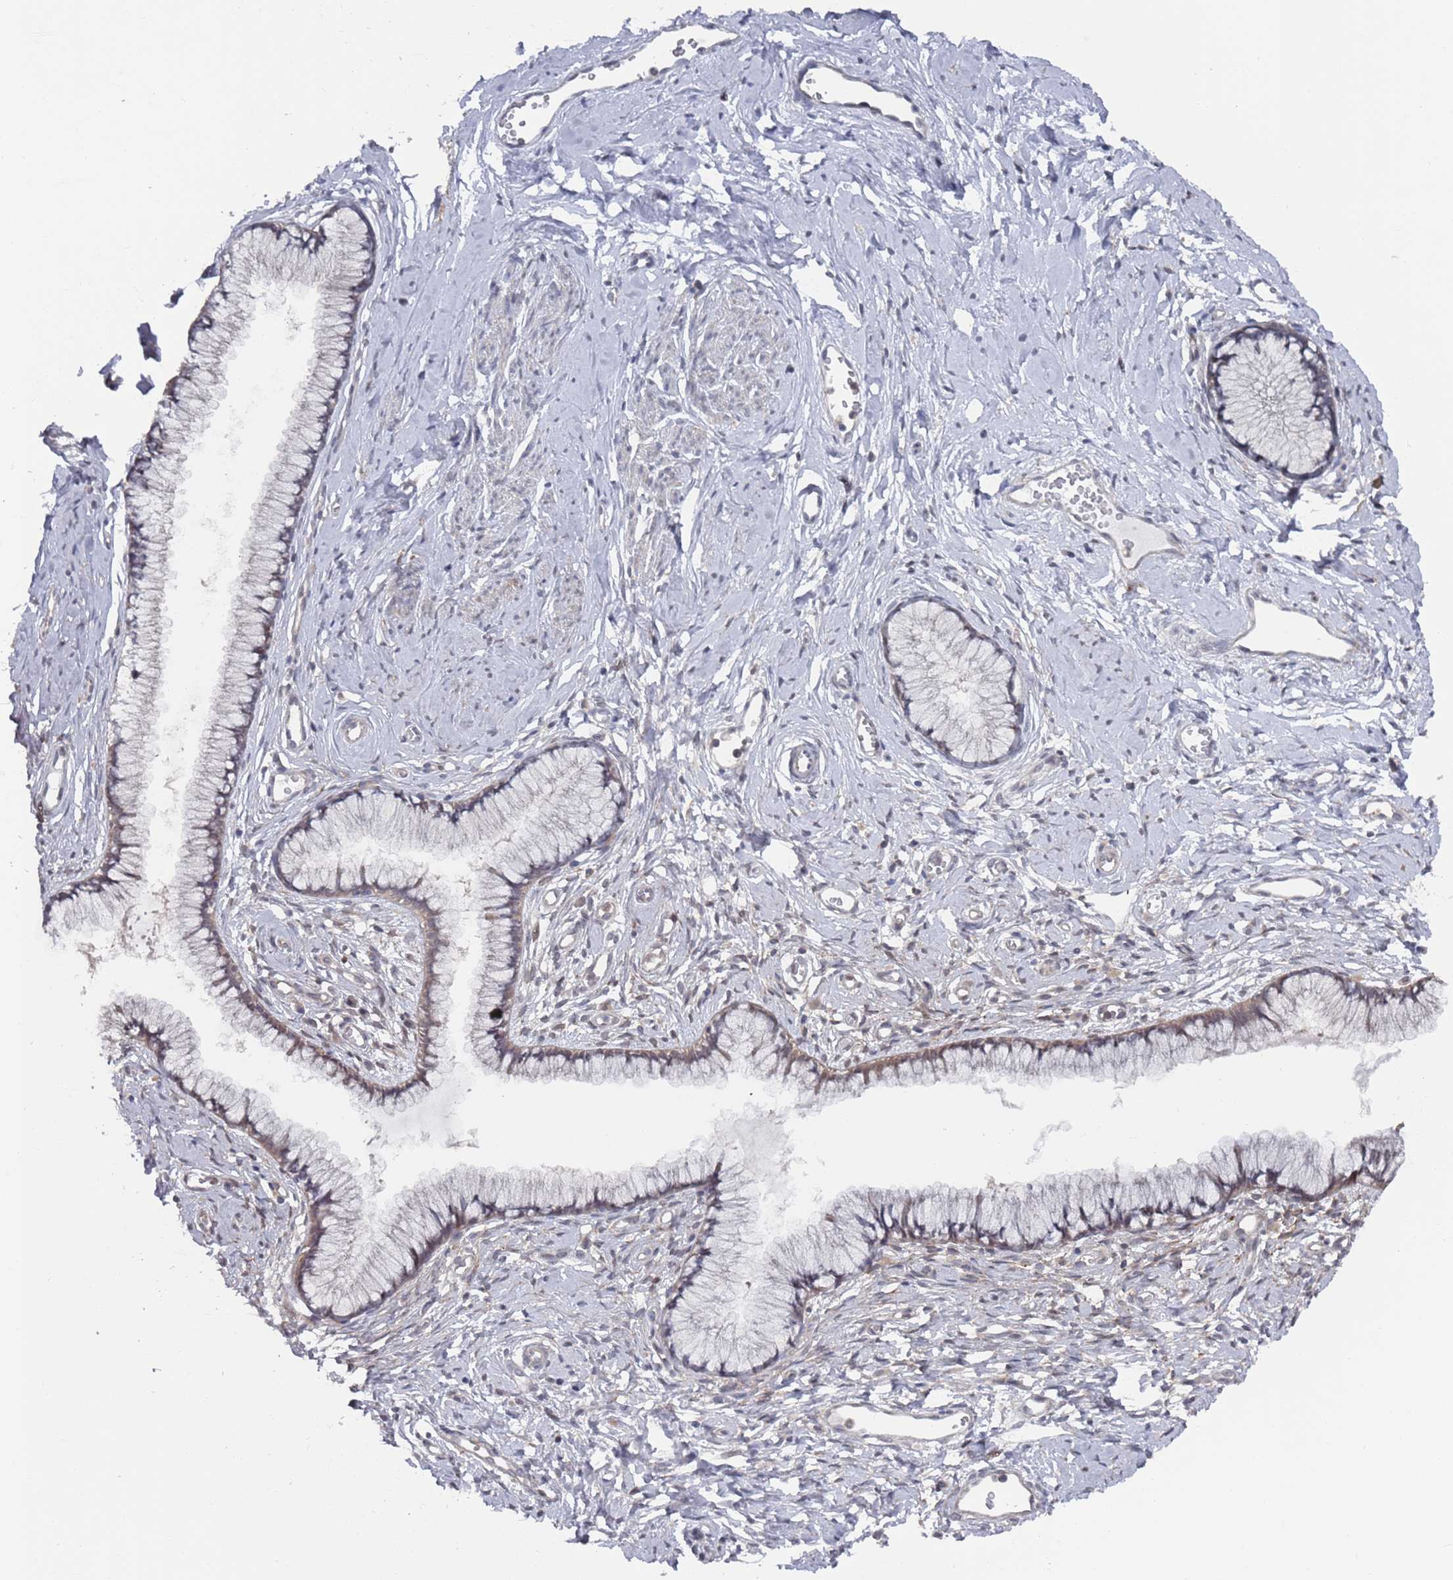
{"staining": {"intensity": "weak", "quantity": "25%-75%", "location": "cytoplasmic/membranous"}, "tissue": "cervix", "cell_type": "Glandular cells", "image_type": "normal", "snomed": [{"axis": "morphology", "description": "Normal tissue, NOS"}, {"axis": "topography", "description": "Cervix"}], "caption": "IHC photomicrograph of normal human cervix stained for a protein (brown), which shows low levels of weak cytoplasmic/membranous positivity in about 25%-75% of glandular cells.", "gene": "DGKD", "patient": {"sex": "female", "age": 40}}